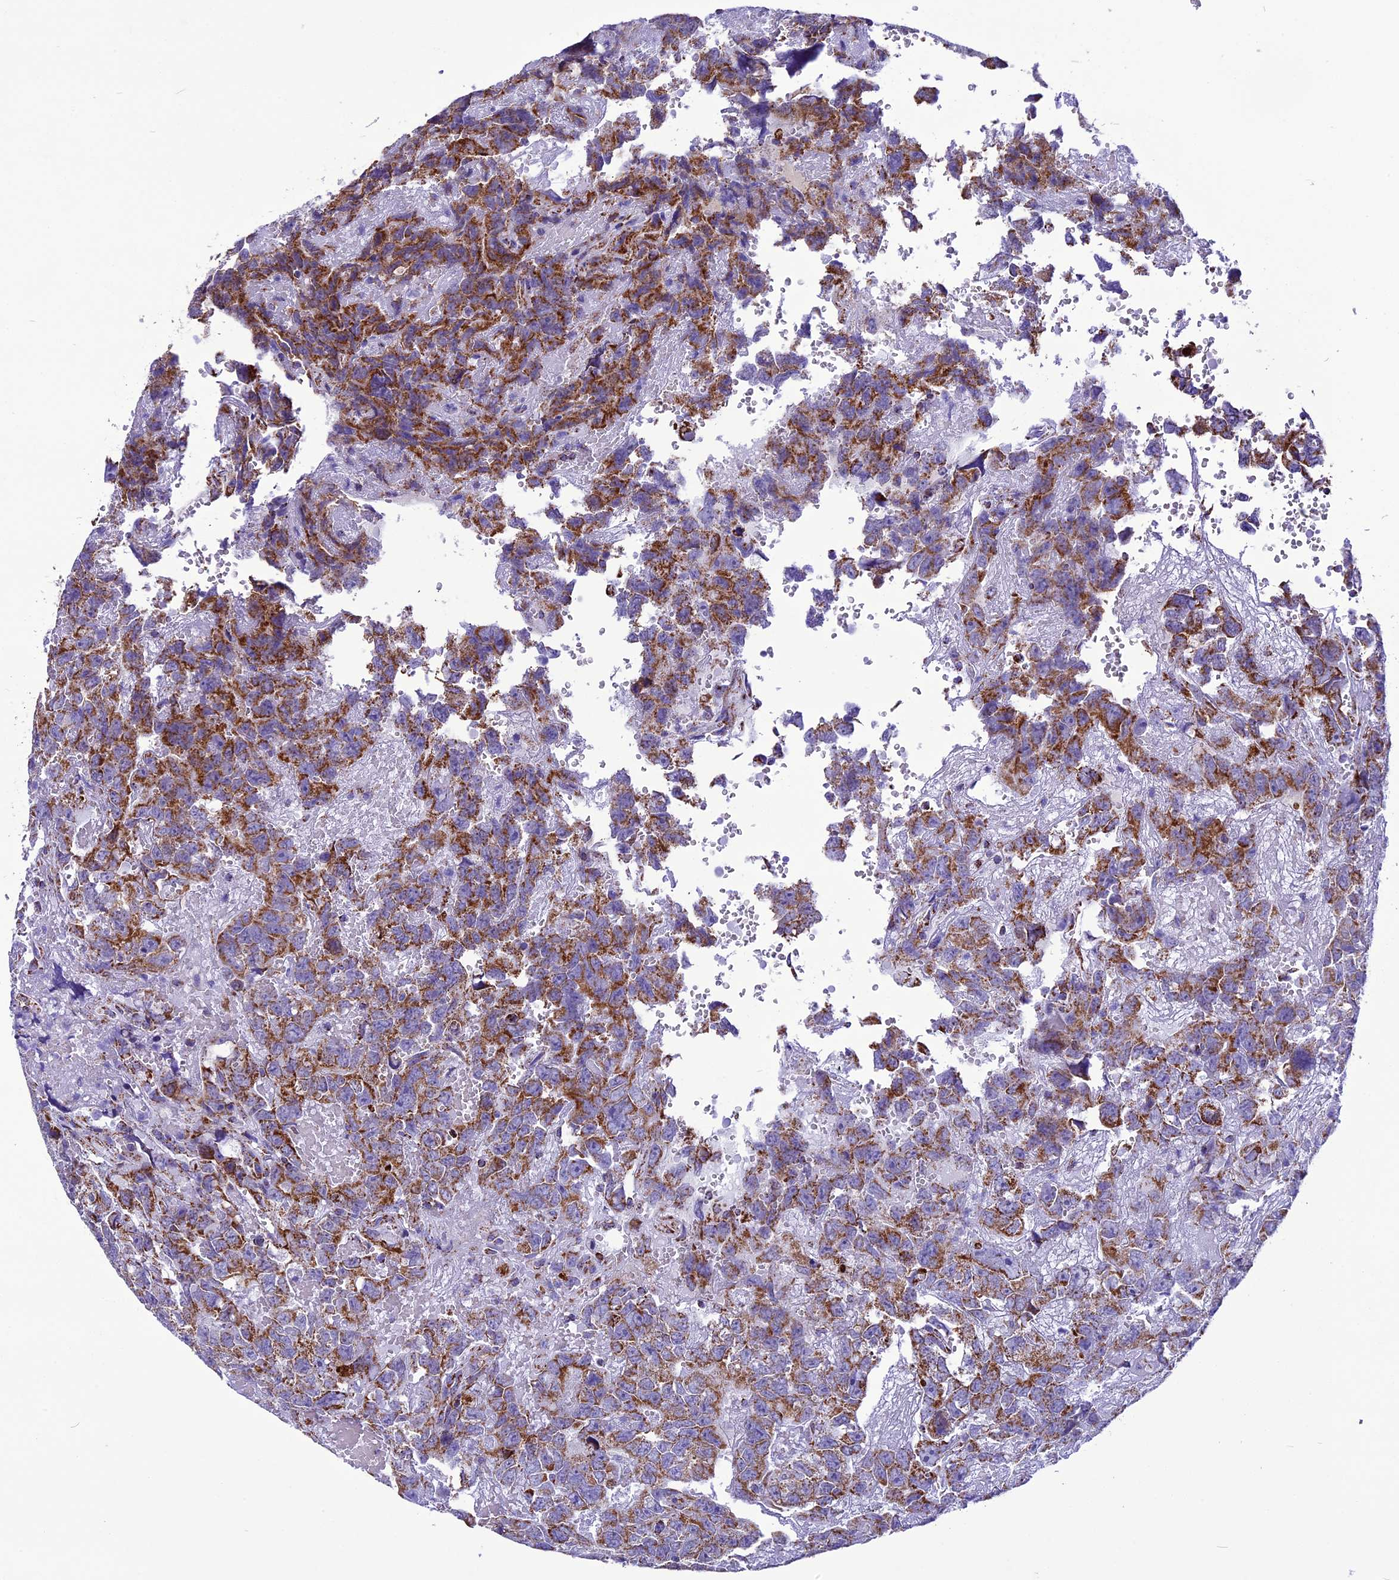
{"staining": {"intensity": "moderate", "quantity": ">75%", "location": "cytoplasmic/membranous"}, "tissue": "testis cancer", "cell_type": "Tumor cells", "image_type": "cancer", "snomed": [{"axis": "morphology", "description": "Carcinoma, Embryonal, NOS"}, {"axis": "topography", "description": "Testis"}], "caption": "DAB immunohistochemical staining of human testis embryonal carcinoma reveals moderate cytoplasmic/membranous protein positivity in approximately >75% of tumor cells.", "gene": "ICA1L", "patient": {"sex": "male", "age": 45}}